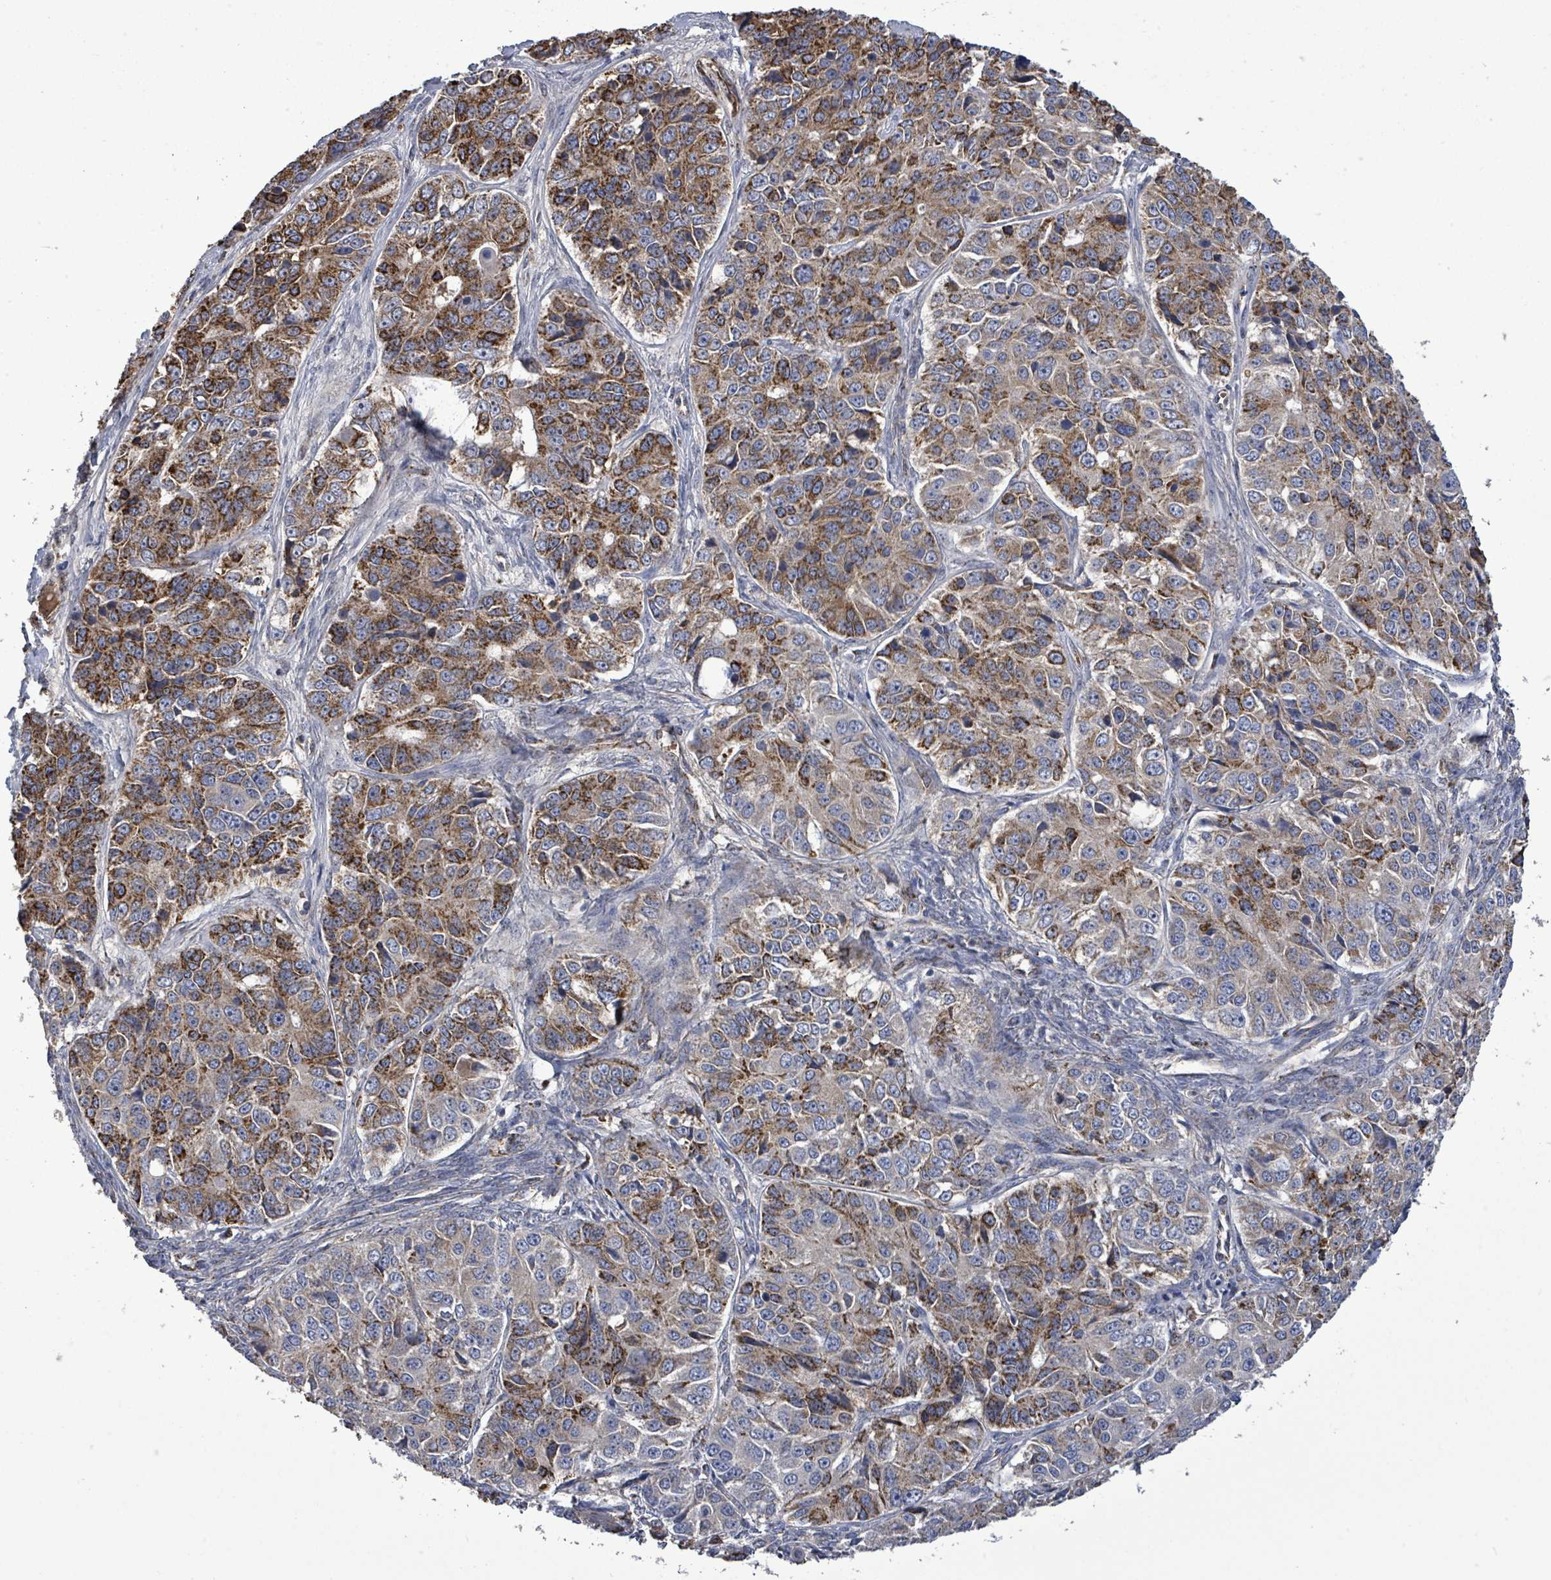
{"staining": {"intensity": "strong", "quantity": "25%-75%", "location": "cytoplasmic/membranous"}, "tissue": "ovarian cancer", "cell_type": "Tumor cells", "image_type": "cancer", "snomed": [{"axis": "morphology", "description": "Carcinoma, endometroid"}, {"axis": "topography", "description": "Ovary"}], "caption": "Immunohistochemistry image of neoplastic tissue: endometroid carcinoma (ovarian) stained using IHC exhibits high levels of strong protein expression localized specifically in the cytoplasmic/membranous of tumor cells, appearing as a cytoplasmic/membranous brown color.", "gene": "MTMR12", "patient": {"sex": "female", "age": 51}}